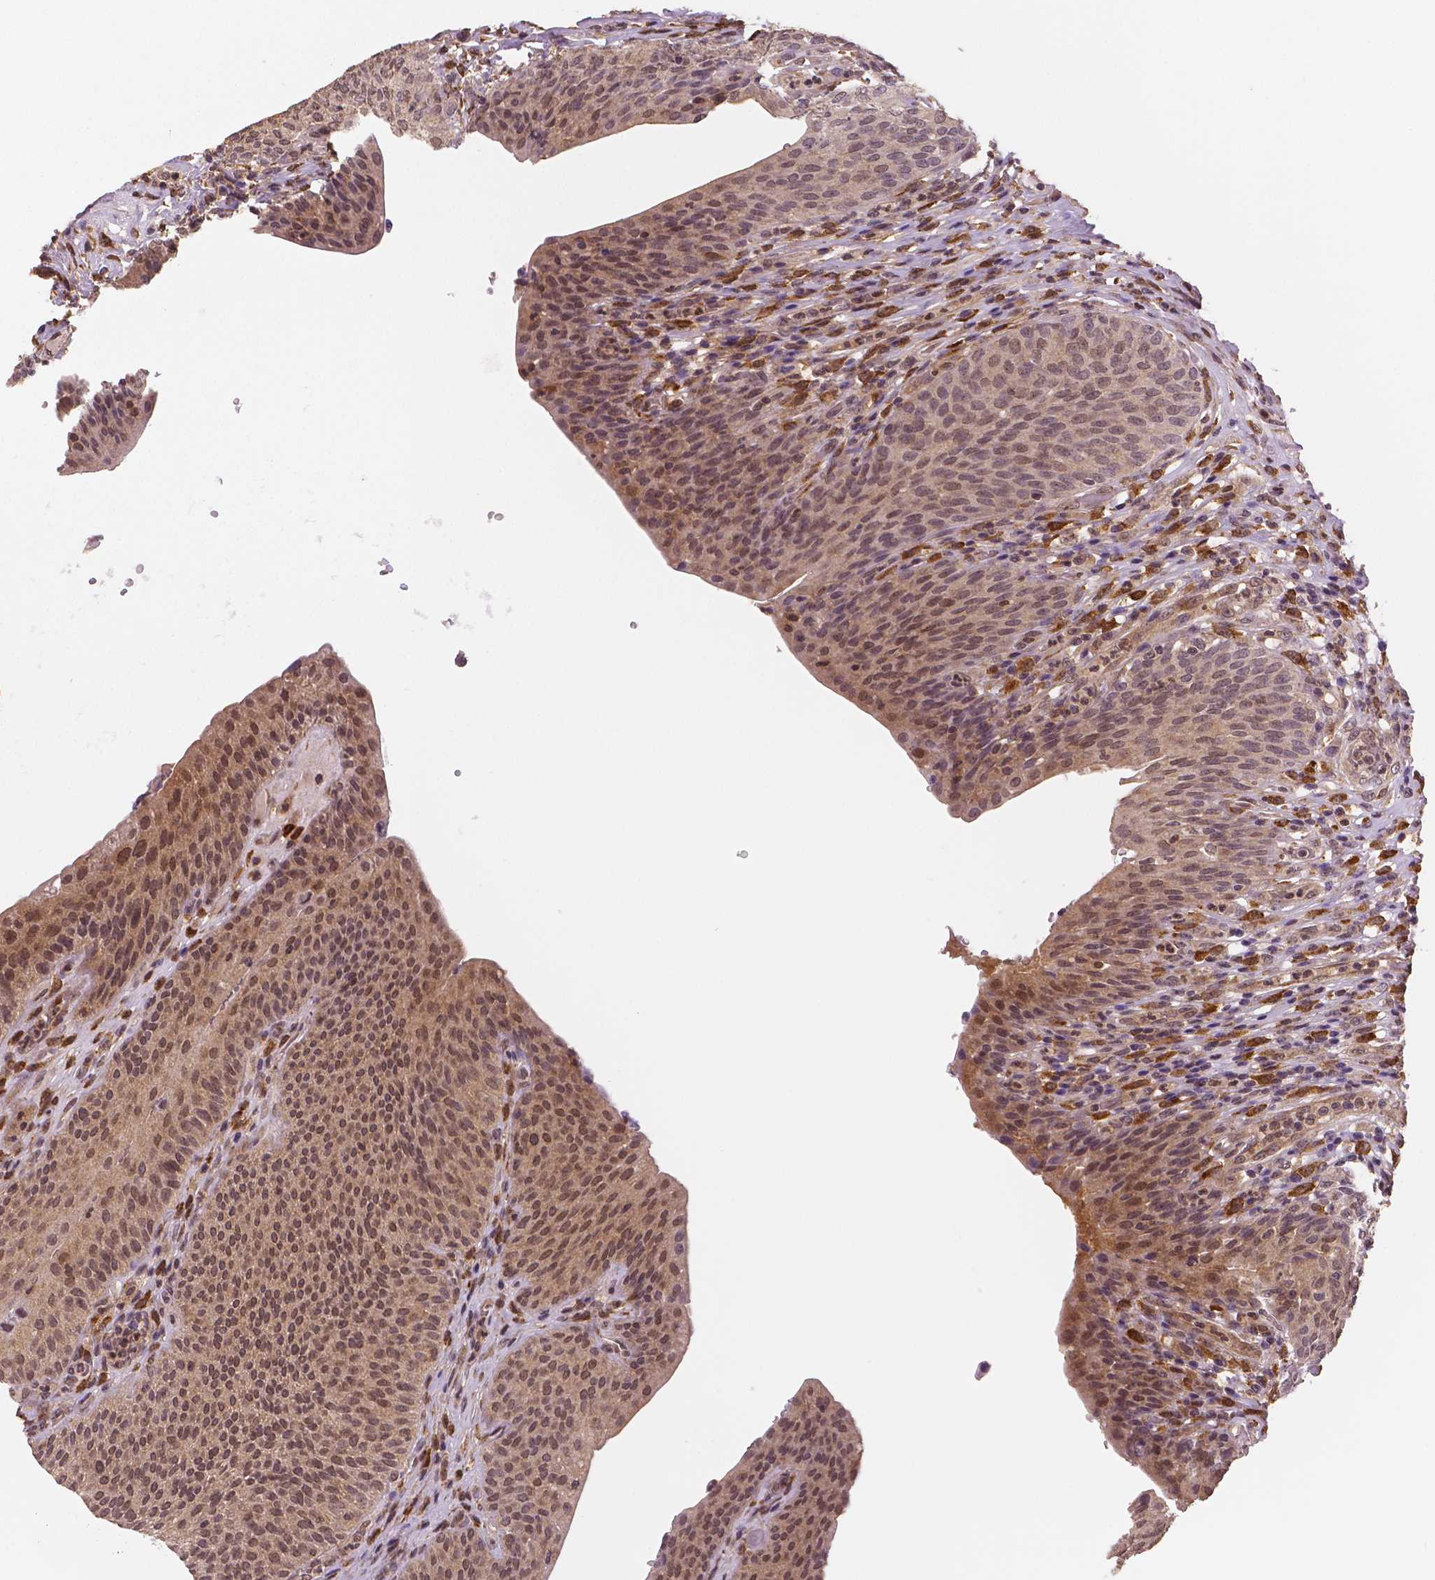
{"staining": {"intensity": "moderate", "quantity": ">75%", "location": "cytoplasmic/membranous,nuclear"}, "tissue": "urinary bladder", "cell_type": "Urothelial cells", "image_type": "normal", "snomed": [{"axis": "morphology", "description": "Normal tissue, NOS"}, {"axis": "topography", "description": "Urinary bladder"}, {"axis": "topography", "description": "Peripheral nerve tissue"}], "caption": "High-magnification brightfield microscopy of normal urinary bladder stained with DAB (3,3'-diaminobenzidine) (brown) and counterstained with hematoxylin (blue). urothelial cells exhibit moderate cytoplasmic/membranous,nuclear positivity is seen in approximately>75% of cells. Immunohistochemistry stains the protein in brown and the nuclei are stained blue.", "gene": "STAT3", "patient": {"sex": "male", "age": 66}}